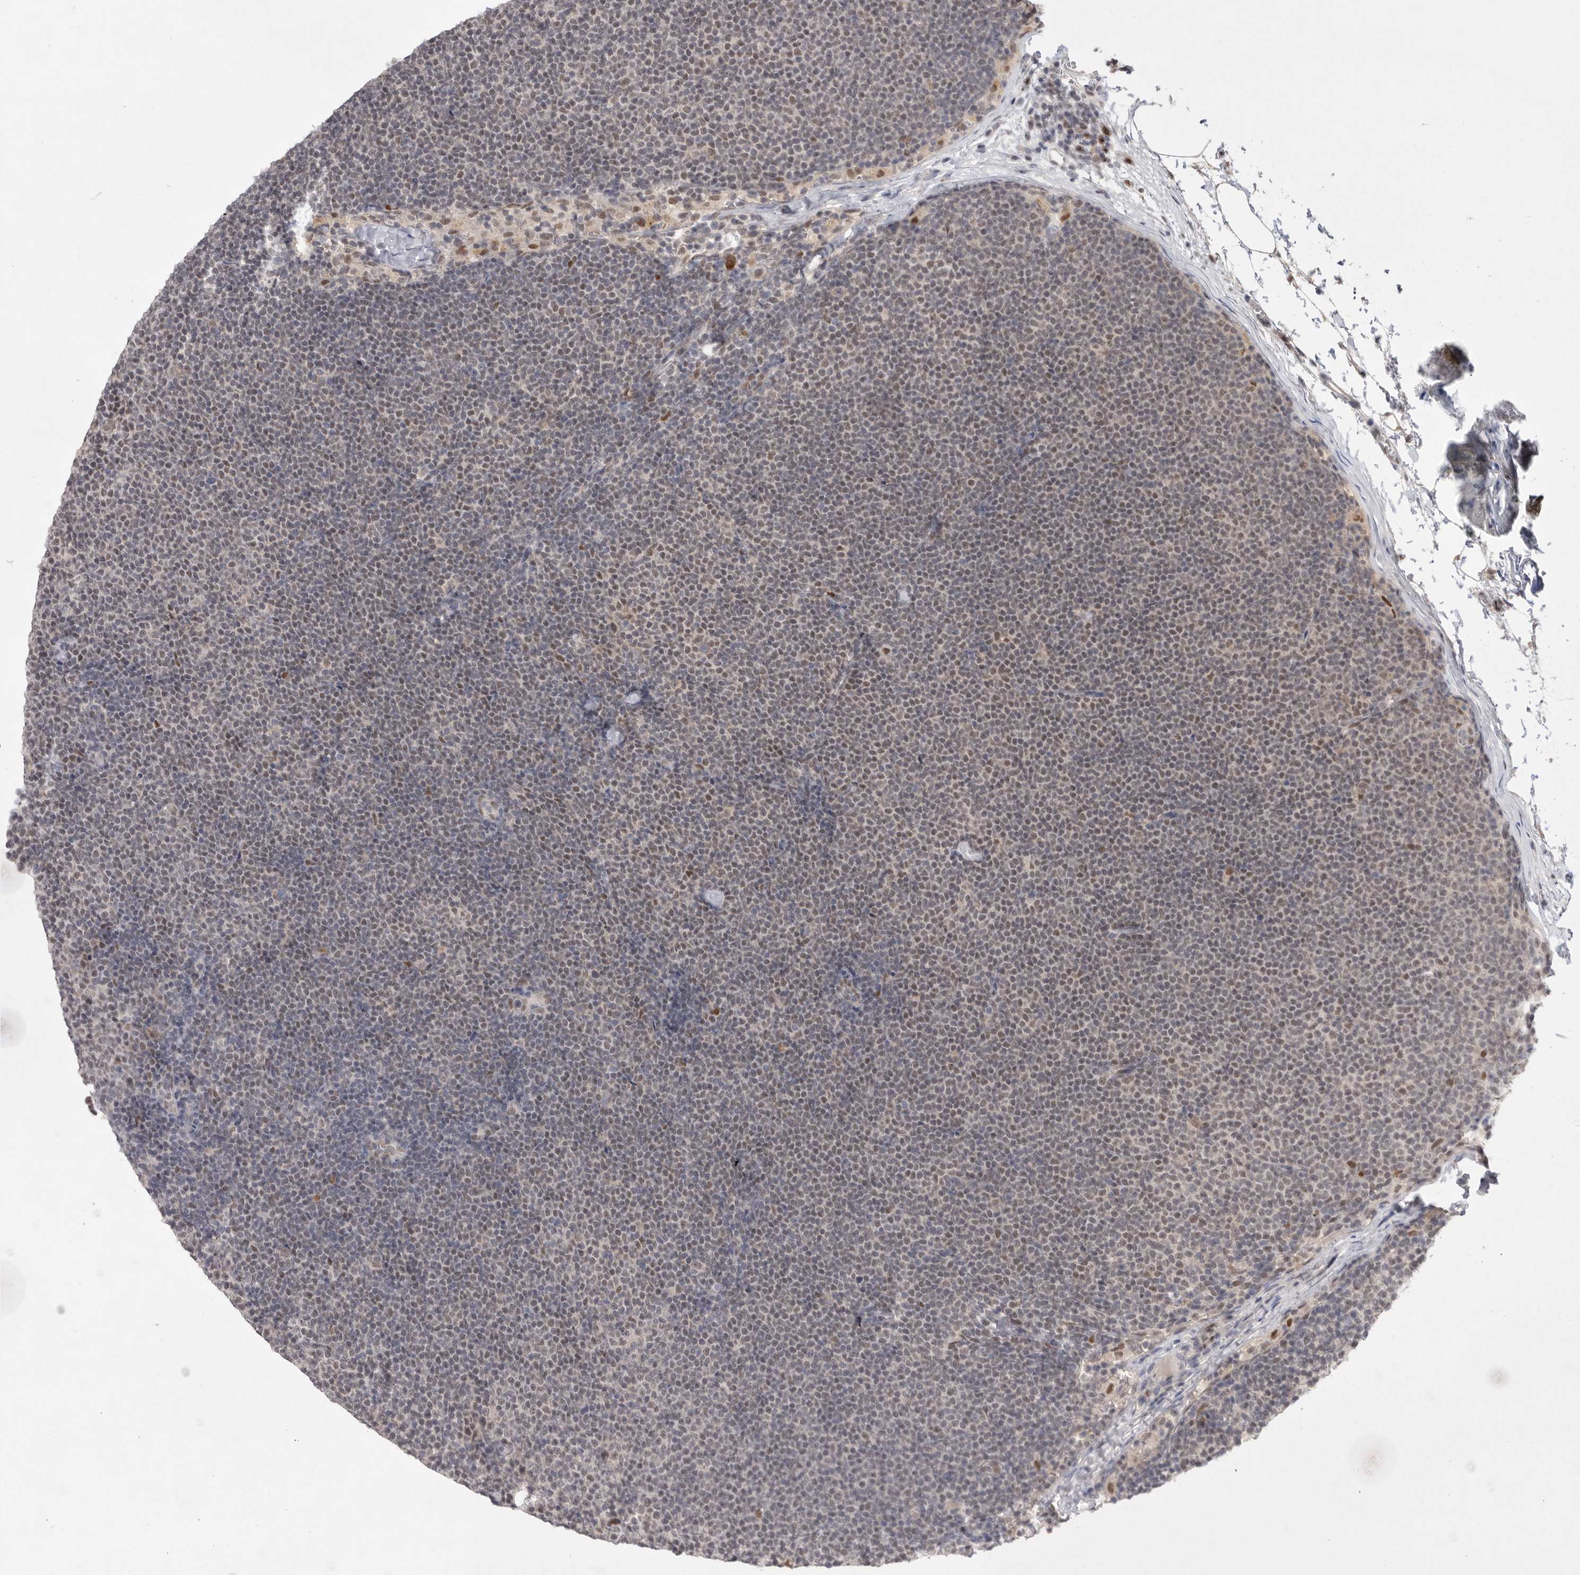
{"staining": {"intensity": "weak", "quantity": "25%-75%", "location": "nuclear"}, "tissue": "lymphoma", "cell_type": "Tumor cells", "image_type": "cancer", "snomed": [{"axis": "morphology", "description": "Malignant lymphoma, non-Hodgkin's type, Low grade"}, {"axis": "topography", "description": "Lymph node"}], "caption": "Malignant lymphoma, non-Hodgkin's type (low-grade) stained with IHC exhibits weak nuclear expression in about 25%-75% of tumor cells. Nuclei are stained in blue.", "gene": "HUS1", "patient": {"sex": "female", "age": 53}}